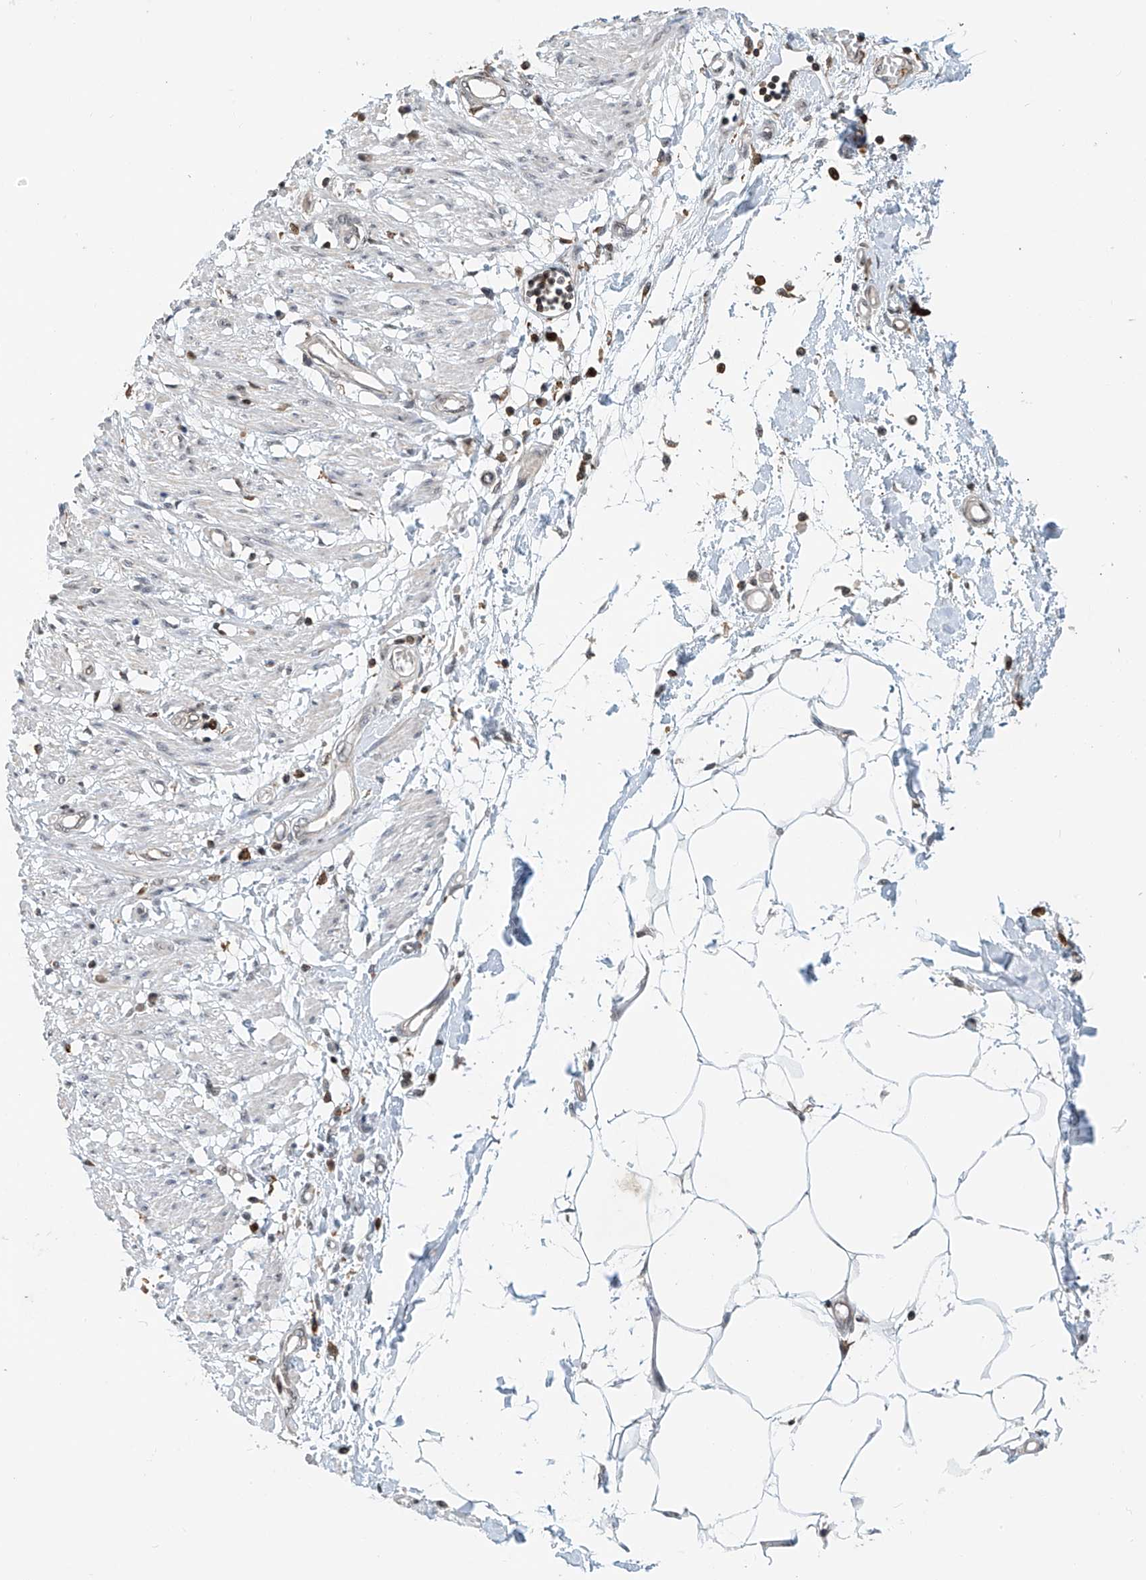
{"staining": {"intensity": "moderate", "quantity": "<25%", "location": "cytoplasmic/membranous"}, "tissue": "smooth muscle", "cell_type": "Smooth muscle cells", "image_type": "normal", "snomed": [{"axis": "morphology", "description": "Normal tissue, NOS"}, {"axis": "morphology", "description": "Adenocarcinoma, NOS"}, {"axis": "topography", "description": "Smooth muscle"}, {"axis": "topography", "description": "Colon"}], "caption": "Smooth muscle stained with a brown dye demonstrates moderate cytoplasmic/membranous positive expression in approximately <25% of smooth muscle cells.", "gene": "MICAL1", "patient": {"sex": "male", "age": 14}}